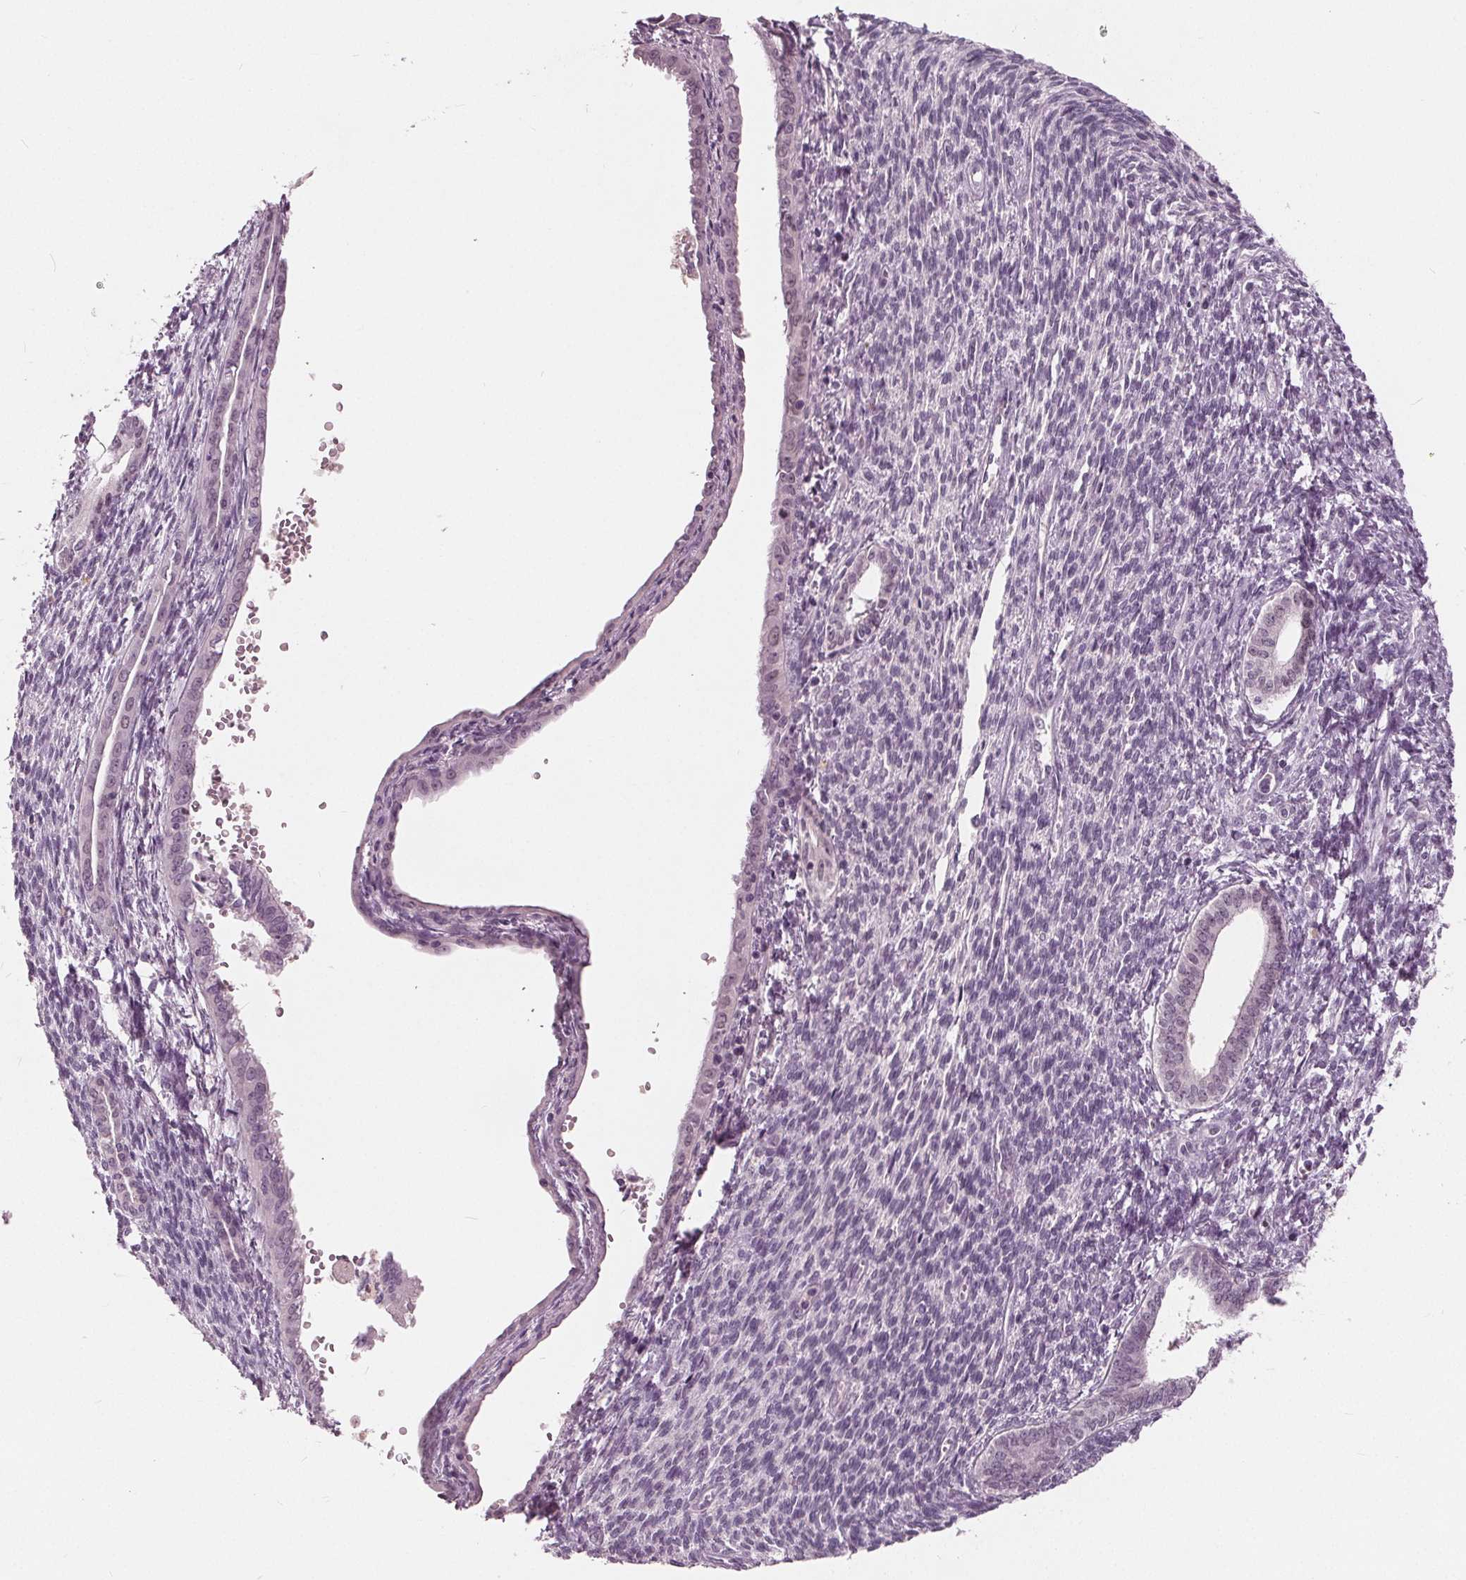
{"staining": {"intensity": "negative", "quantity": "none", "location": "none"}, "tissue": "endometrial cancer", "cell_type": "Tumor cells", "image_type": "cancer", "snomed": [{"axis": "morphology", "description": "Adenocarcinoma, NOS"}, {"axis": "topography", "description": "Endometrium"}], "caption": "The photomicrograph demonstrates no significant expression in tumor cells of endometrial cancer.", "gene": "TKFC", "patient": {"sex": "female", "age": 86}}